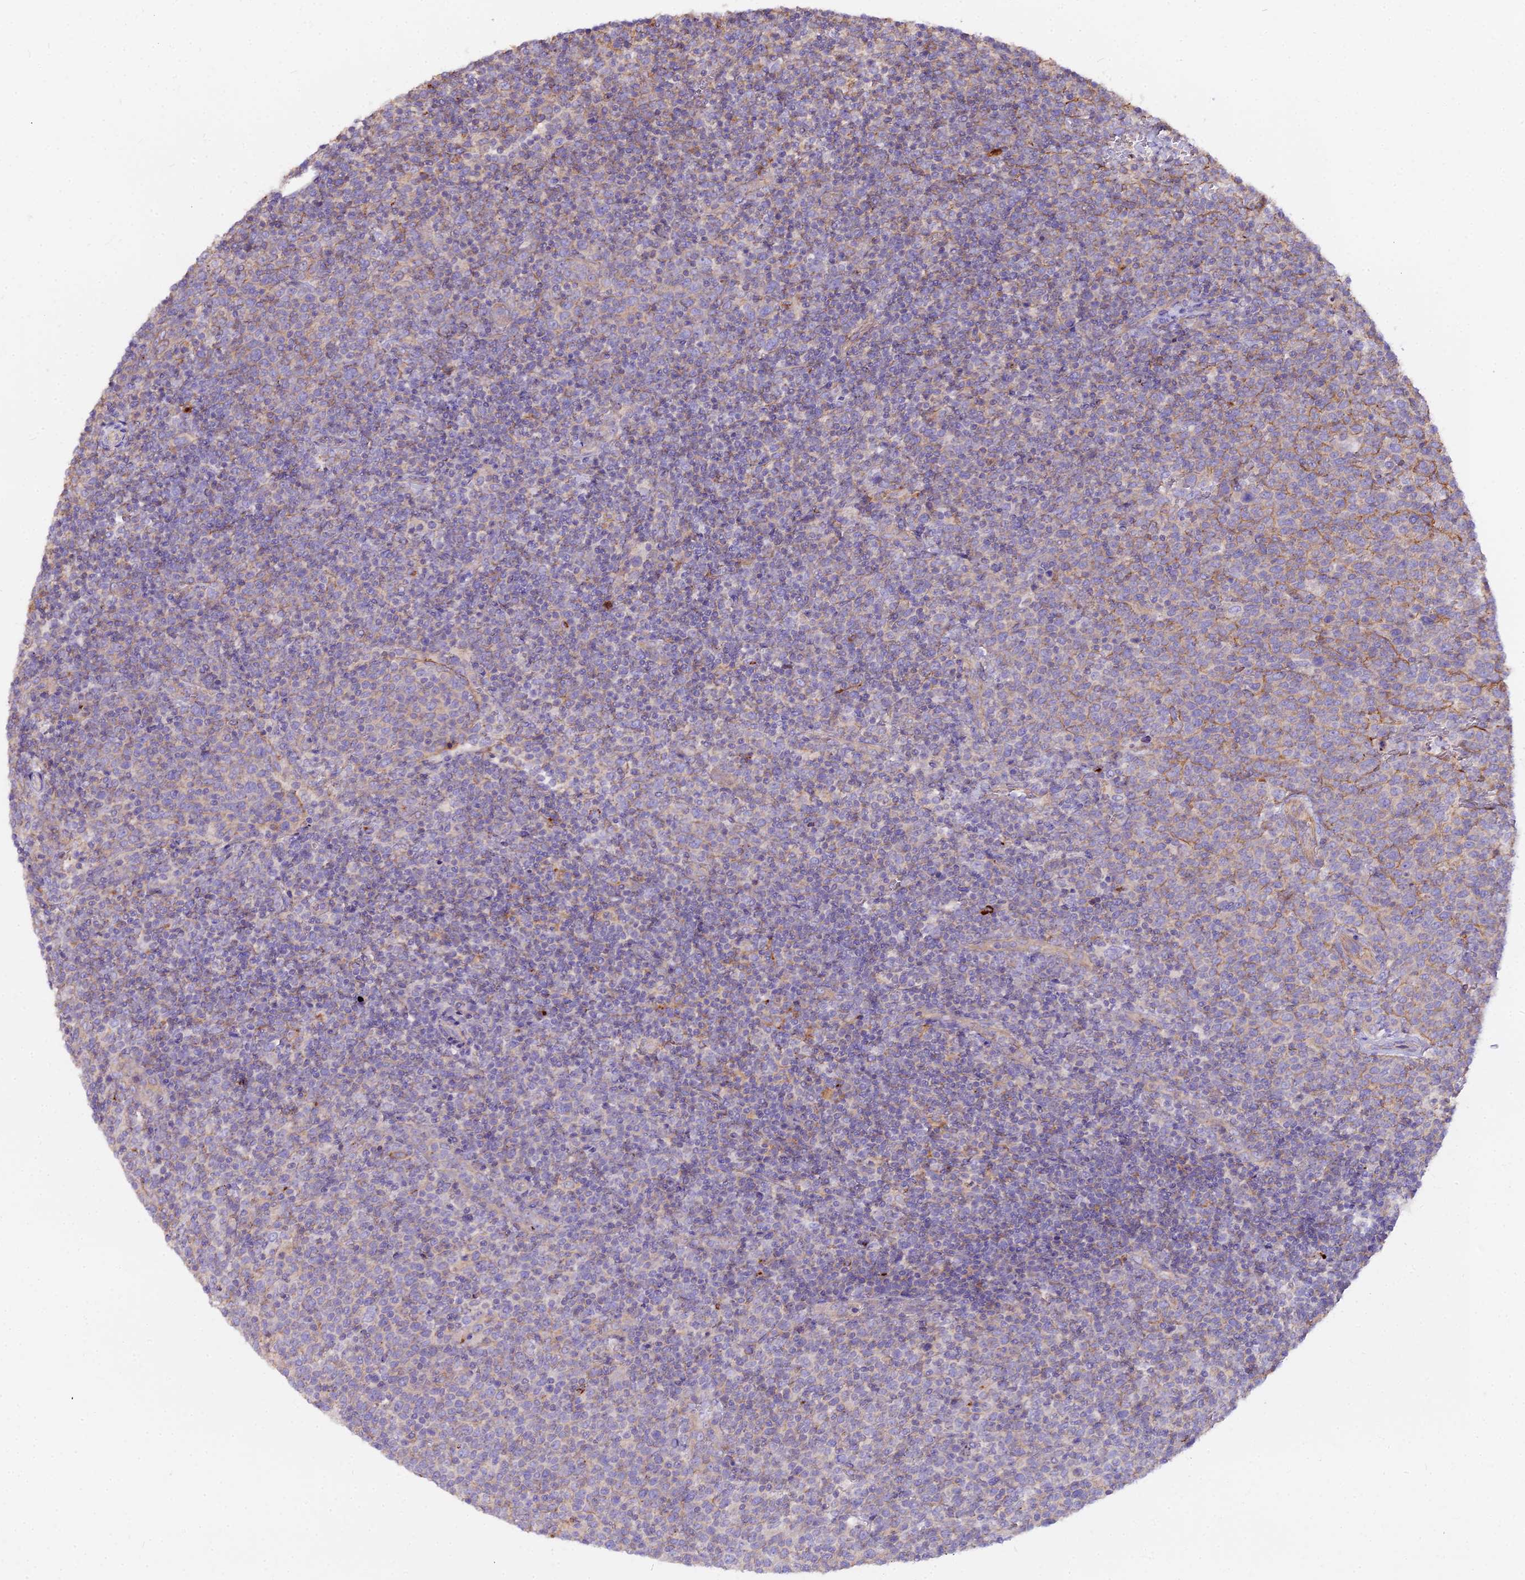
{"staining": {"intensity": "negative", "quantity": "none", "location": "none"}, "tissue": "lymphoma", "cell_type": "Tumor cells", "image_type": "cancer", "snomed": [{"axis": "morphology", "description": "Malignant lymphoma, non-Hodgkin's type, High grade"}, {"axis": "topography", "description": "Lymph node"}], "caption": "IHC micrograph of neoplastic tissue: human lymphoma stained with DAB shows no significant protein staining in tumor cells. The staining is performed using DAB brown chromogen with nuclei counter-stained in using hematoxylin.", "gene": "GLYAT", "patient": {"sex": "male", "age": 61}}